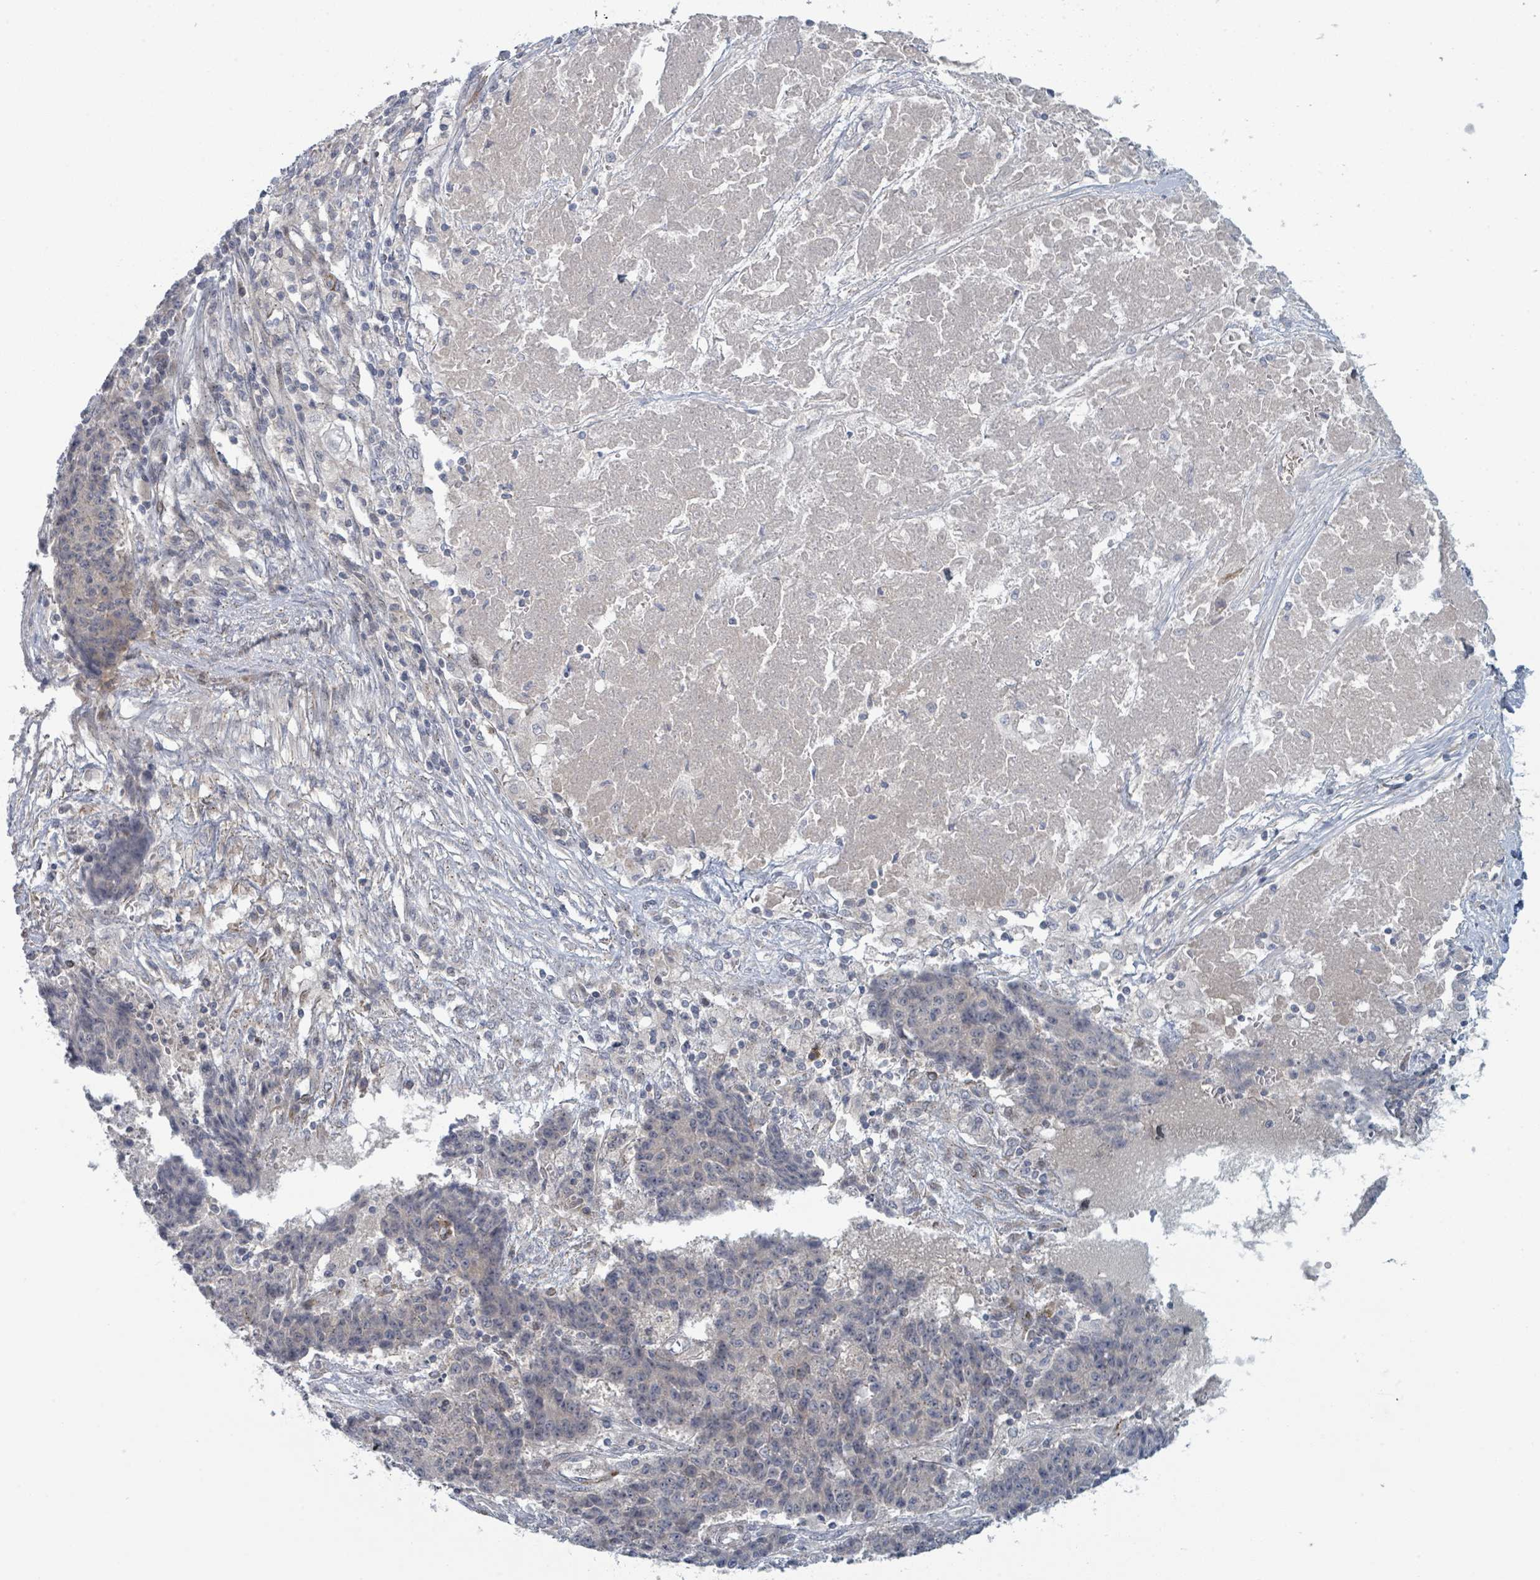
{"staining": {"intensity": "negative", "quantity": "none", "location": "none"}, "tissue": "ovarian cancer", "cell_type": "Tumor cells", "image_type": "cancer", "snomed": [{"axis": "morphology", "description": "Carcinoma, endometroid"}, {"axis": "topography", "description": "Ovary"}], "caption": "There is no significant positivity in tumor cells of endometroid carcinoma (ovarian).", "gene": "COL5A3", "patient": {"sex": "female", "age": 42}}